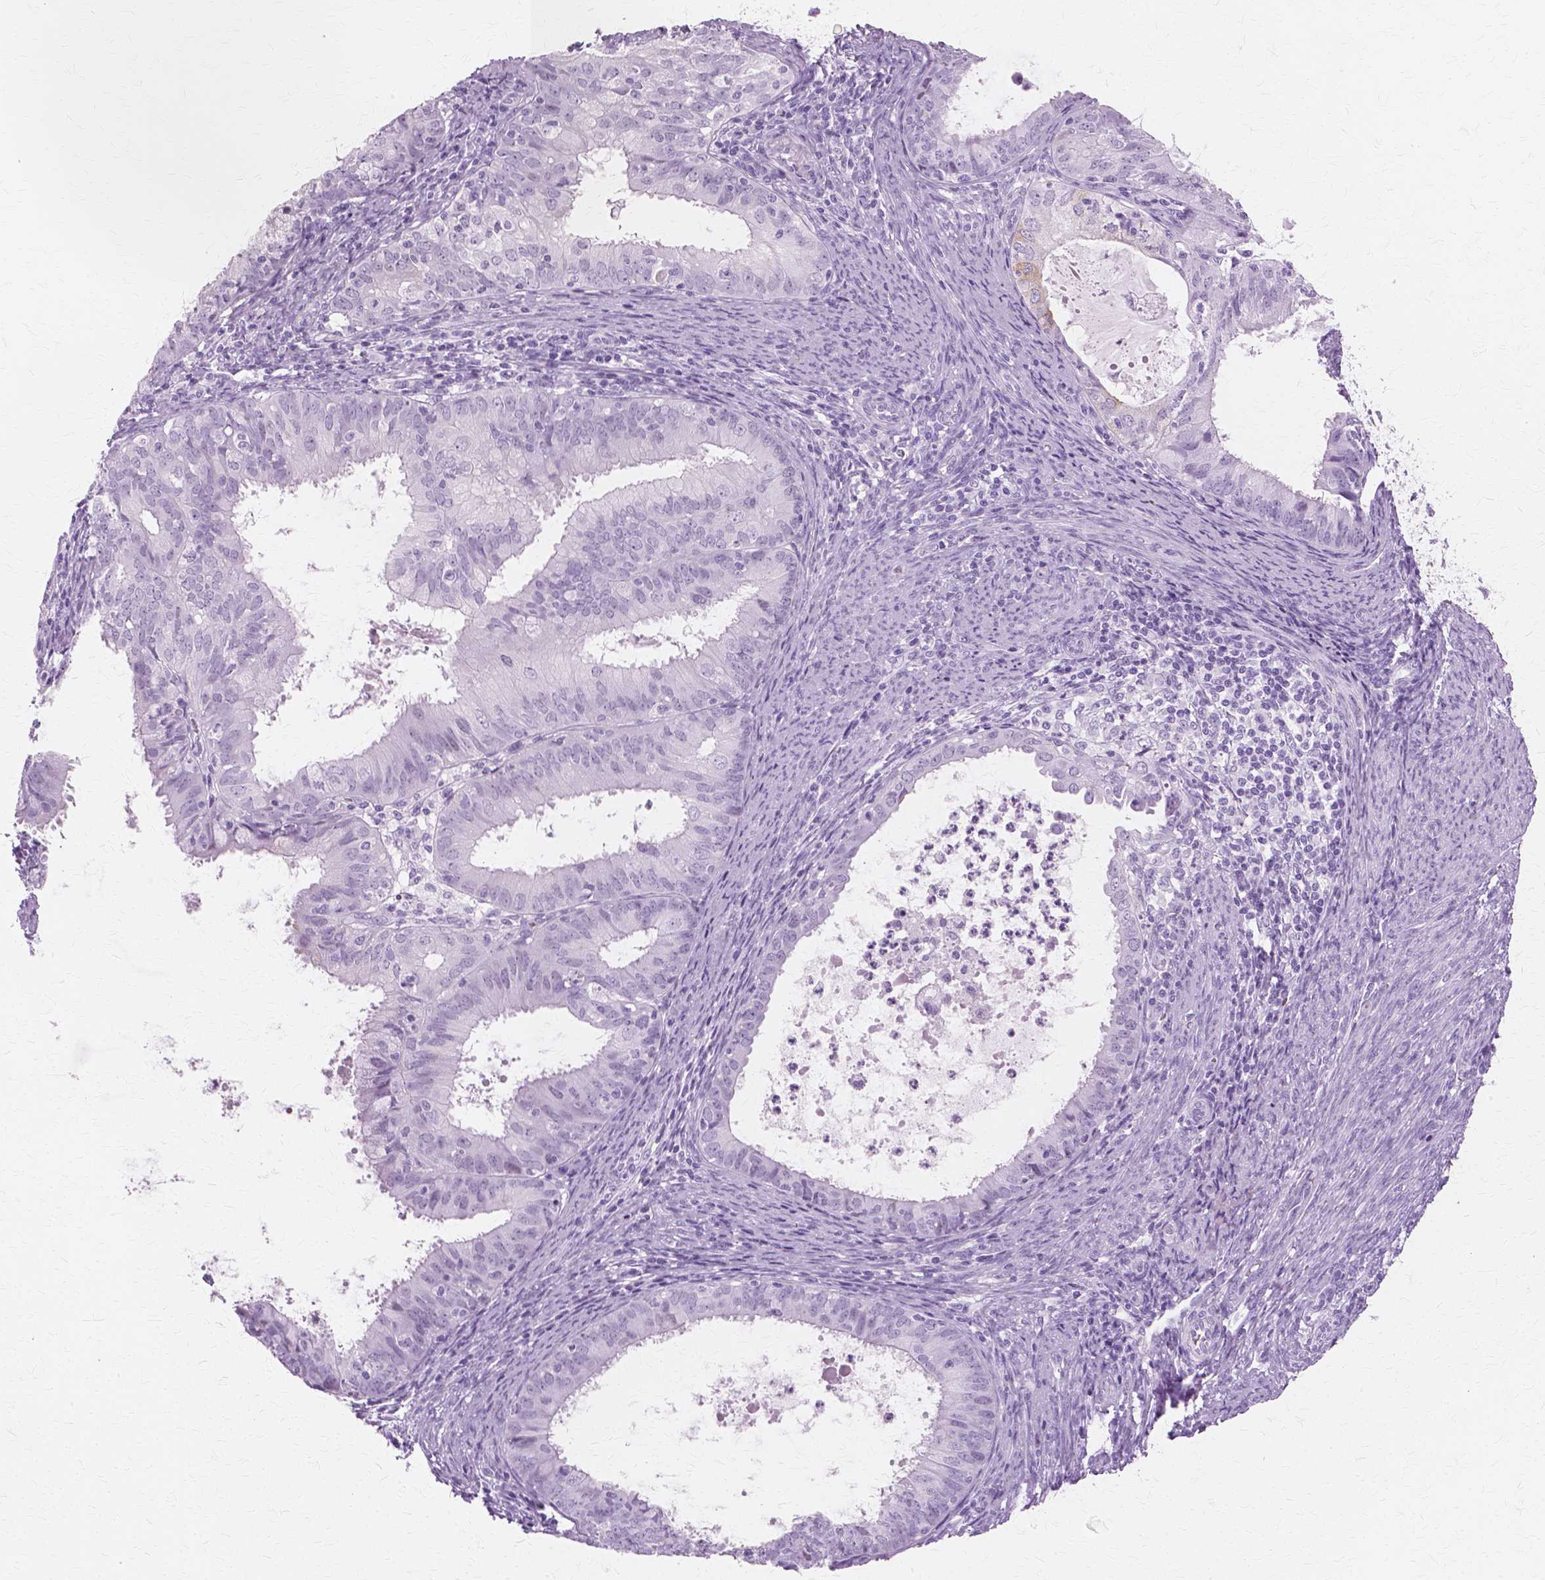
{"staining": {"intensity": "negative", "quantity": "none", "location": "none"}, "tissue": "endometrial cancer", "cell_type": "Tumor cells", "image_type": "cancer", "snomed": [{"axis": "morphology", "description": "Adenocarcinoma, NOS"}, {"axis": "topography", "description": "Endometrium"}], "caption": "DAB (3,3'-diaminobenzidine) immunohistochemical staining of human adenocarcinoma (endometrial) shows no significant expression in tumor cells.", "gene": "SFTPD", "patient": {"sex": "female", "age": 57}}